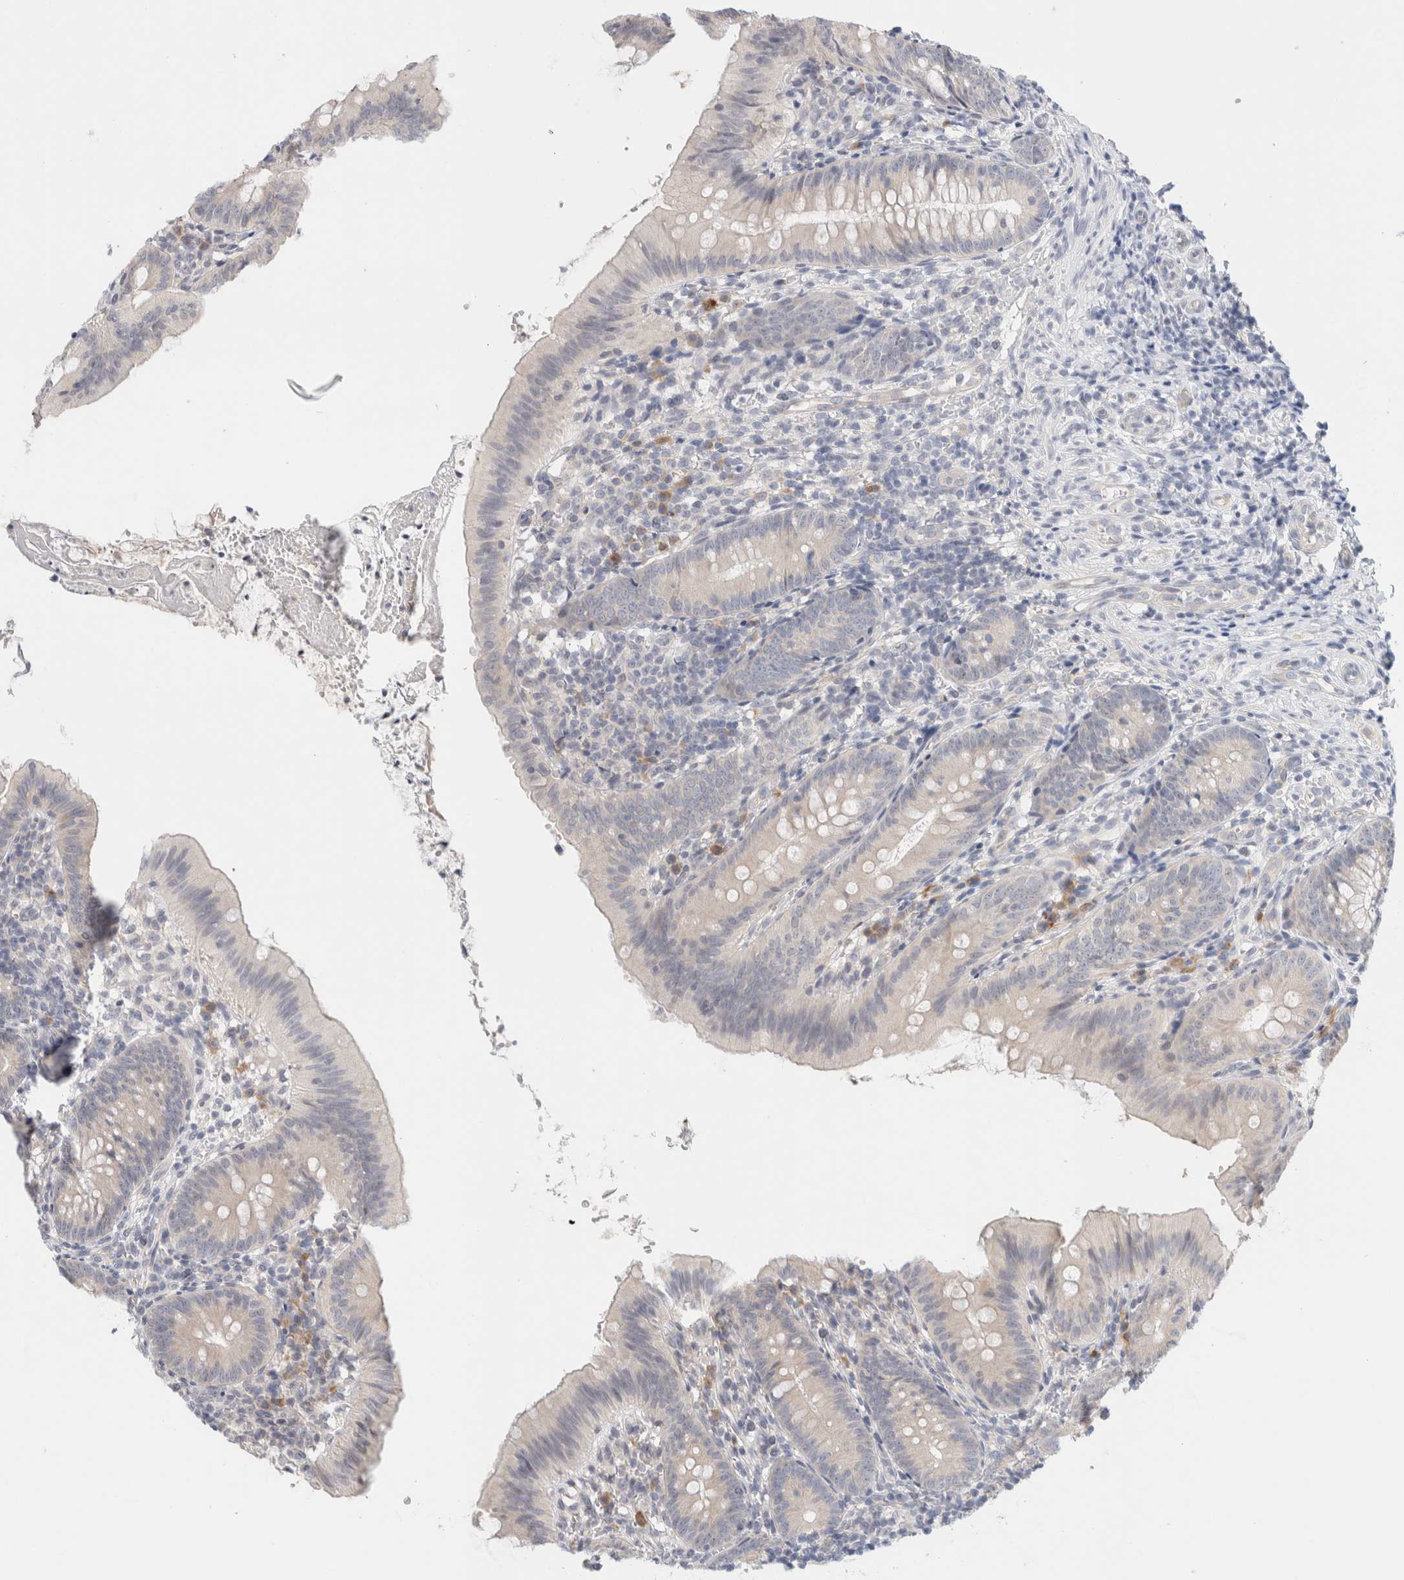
{"staining": {"intensity": "weak", "quantity": "<25%", "location": "cytoplasmic/membranous"}, "tissue": "appendix", "cell_type": "Glandular cells", "image_type": "normal", "snomed": [{"axis": "morphology", "description": "Normal tissue, NOS"}, {"axis": "topography", "description": "Appendix"}], "caption": "Immunohistochemical staining of benign human appendix reveals no significant positivity in glandular cells.", "gene": "SPRTN", "patient": {"sex": "male", "age": 1}}